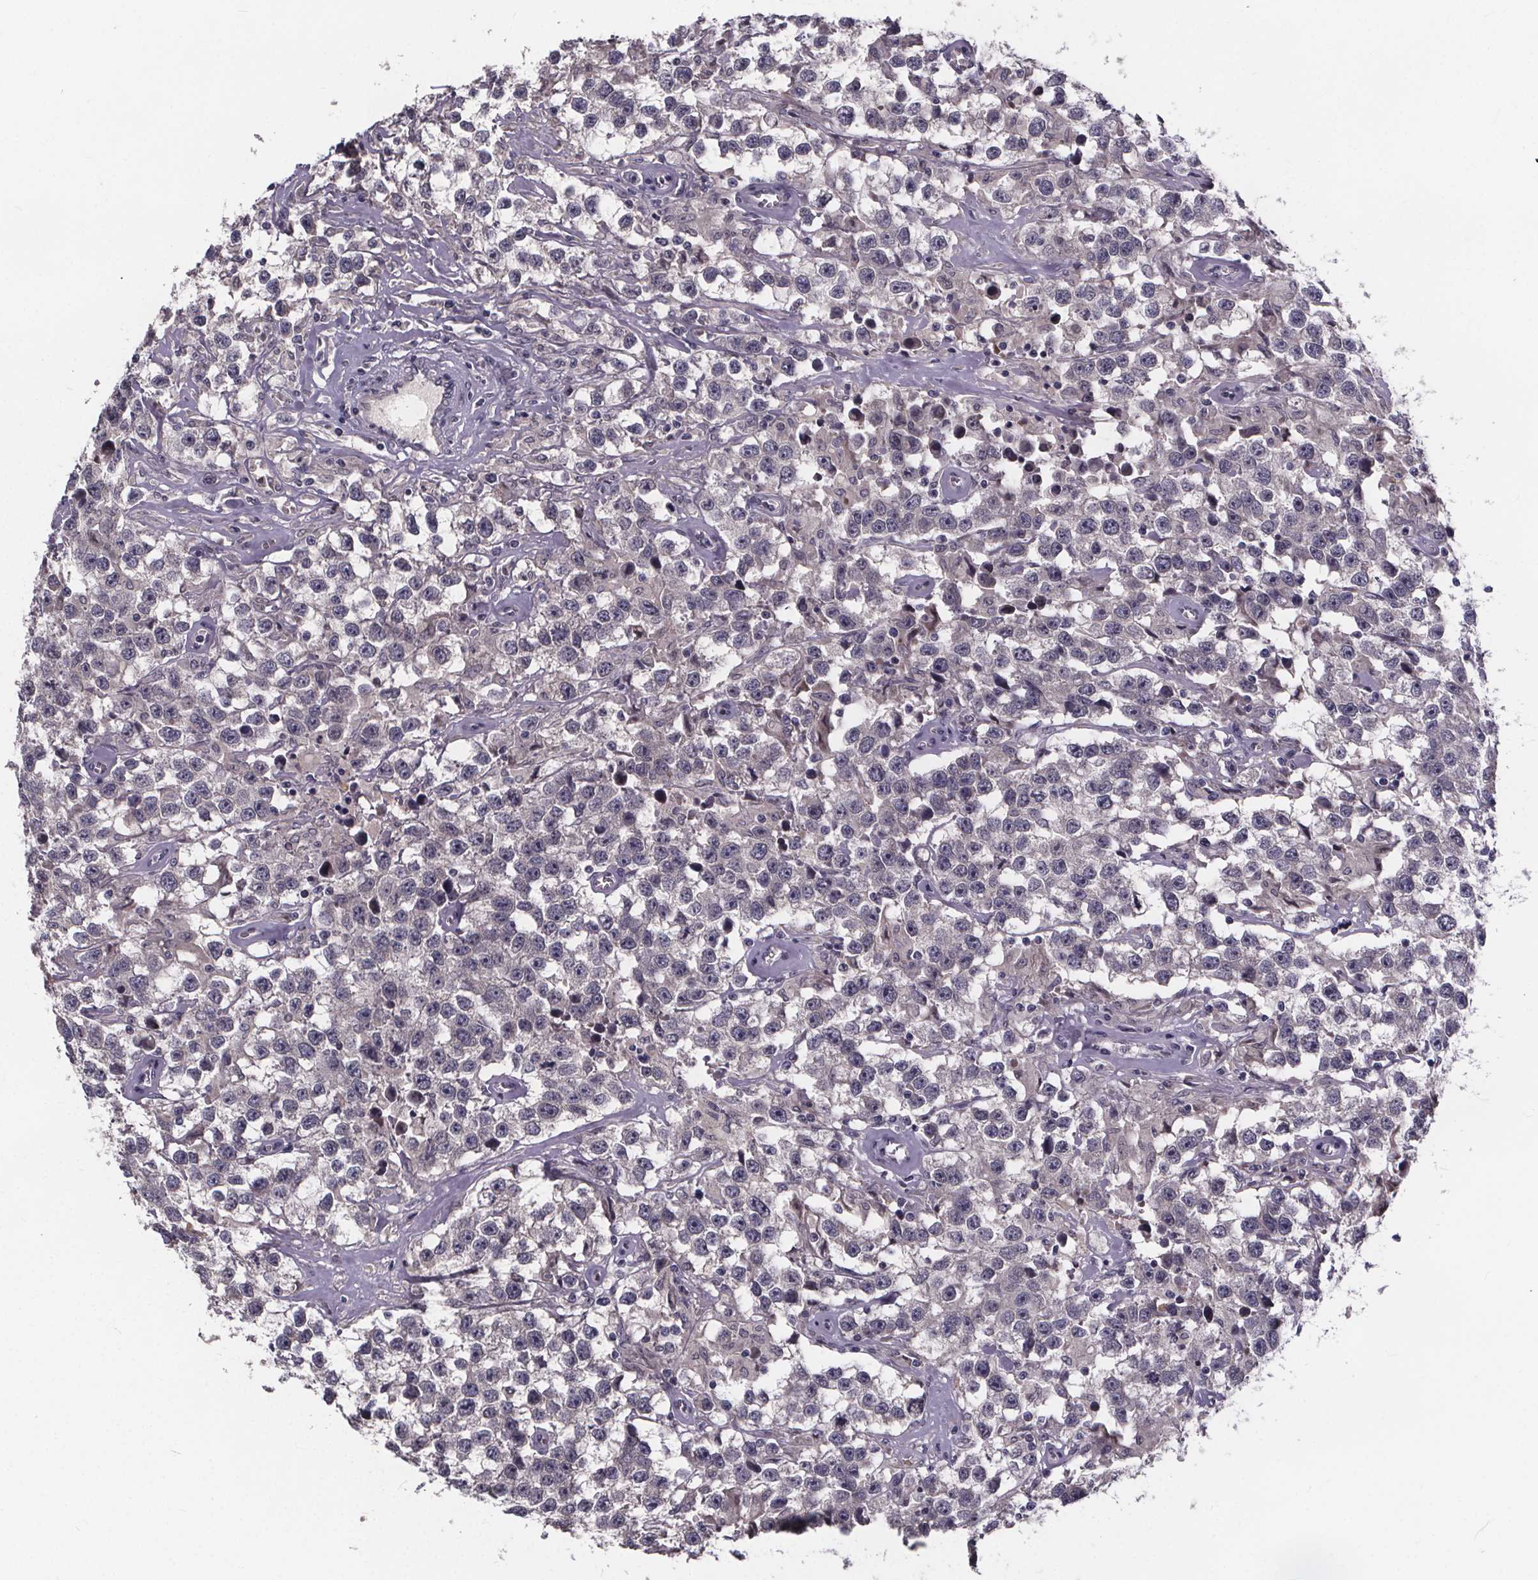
{"staining": {"intensity": "negative", "quantity": "none", "location": "none"}, "tissue": "testis cancer", "cell_type": "Tumor cells", "image_type": "cancer", "snomed": [{"axis": "morphology", "description": "Seminoma, NOS"}, {"axis": "topography", "description": "Testis"}], "caption": "A high-resolution photomicrograph shows IHC staining of testis cancer, which demonstrates no significant staining in tumor cells.", "gene": "FAM181B", "patient": {"sex": "male", "age": 43}}